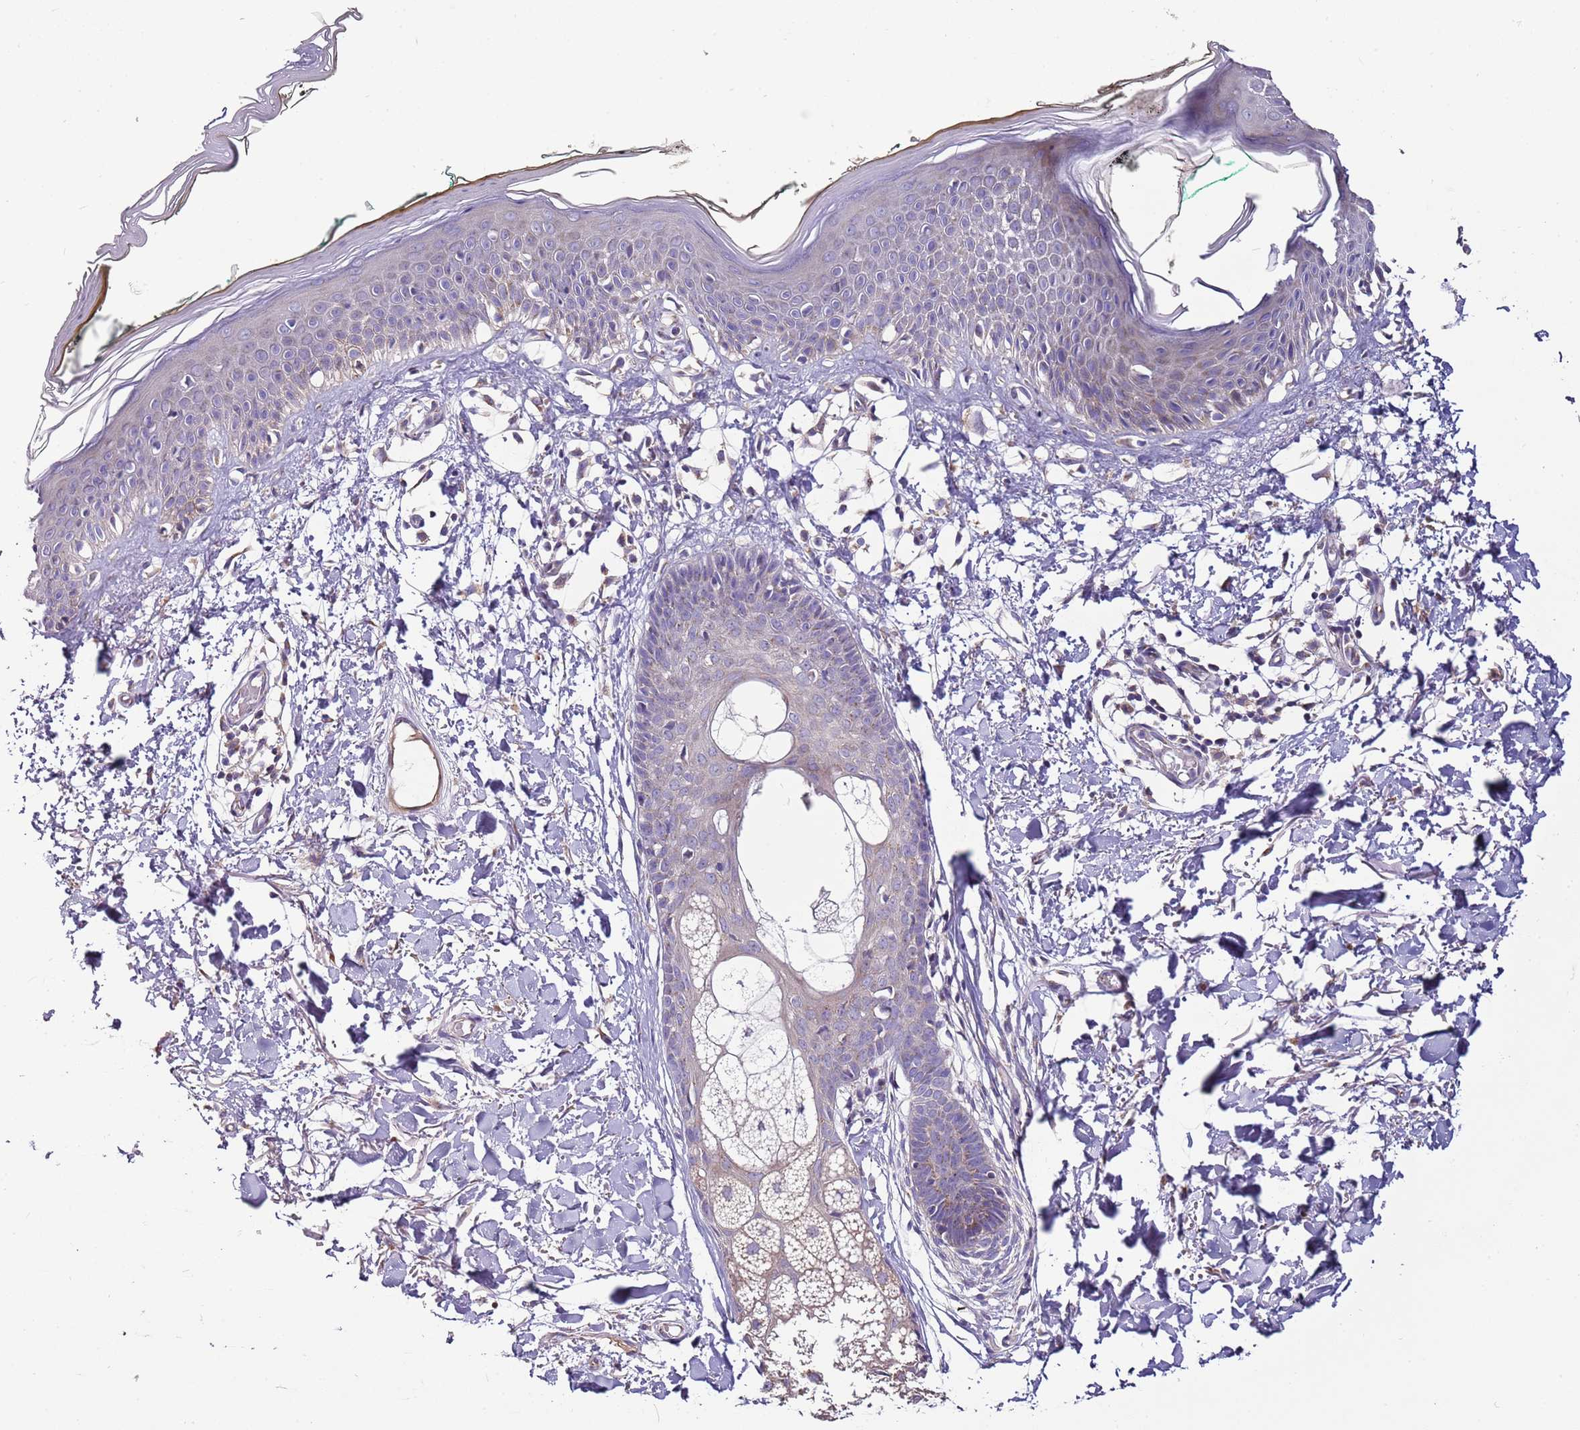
{"staining": {"intensity": "weak", "quantity": ">75%", "location": "cytoplasmic/membranous"}, "tissue": "skin", "cell_type": "Fibroblasts", "image_type": "normal", "snomed": [{"axis": "morphology", "description": "Normal tissue, NOS"}, {"axis": "topography", "description": "Skin"}], "caption": "The immunohistochemical stain labels weak cytoplasmic/membranous staining in fibroblasts of normal skin. (DAB IHC, brown staining for protein, blue staining for nuclei).", "gene": "FAM20A", "patient": {"sex": "male", "age": 62}}